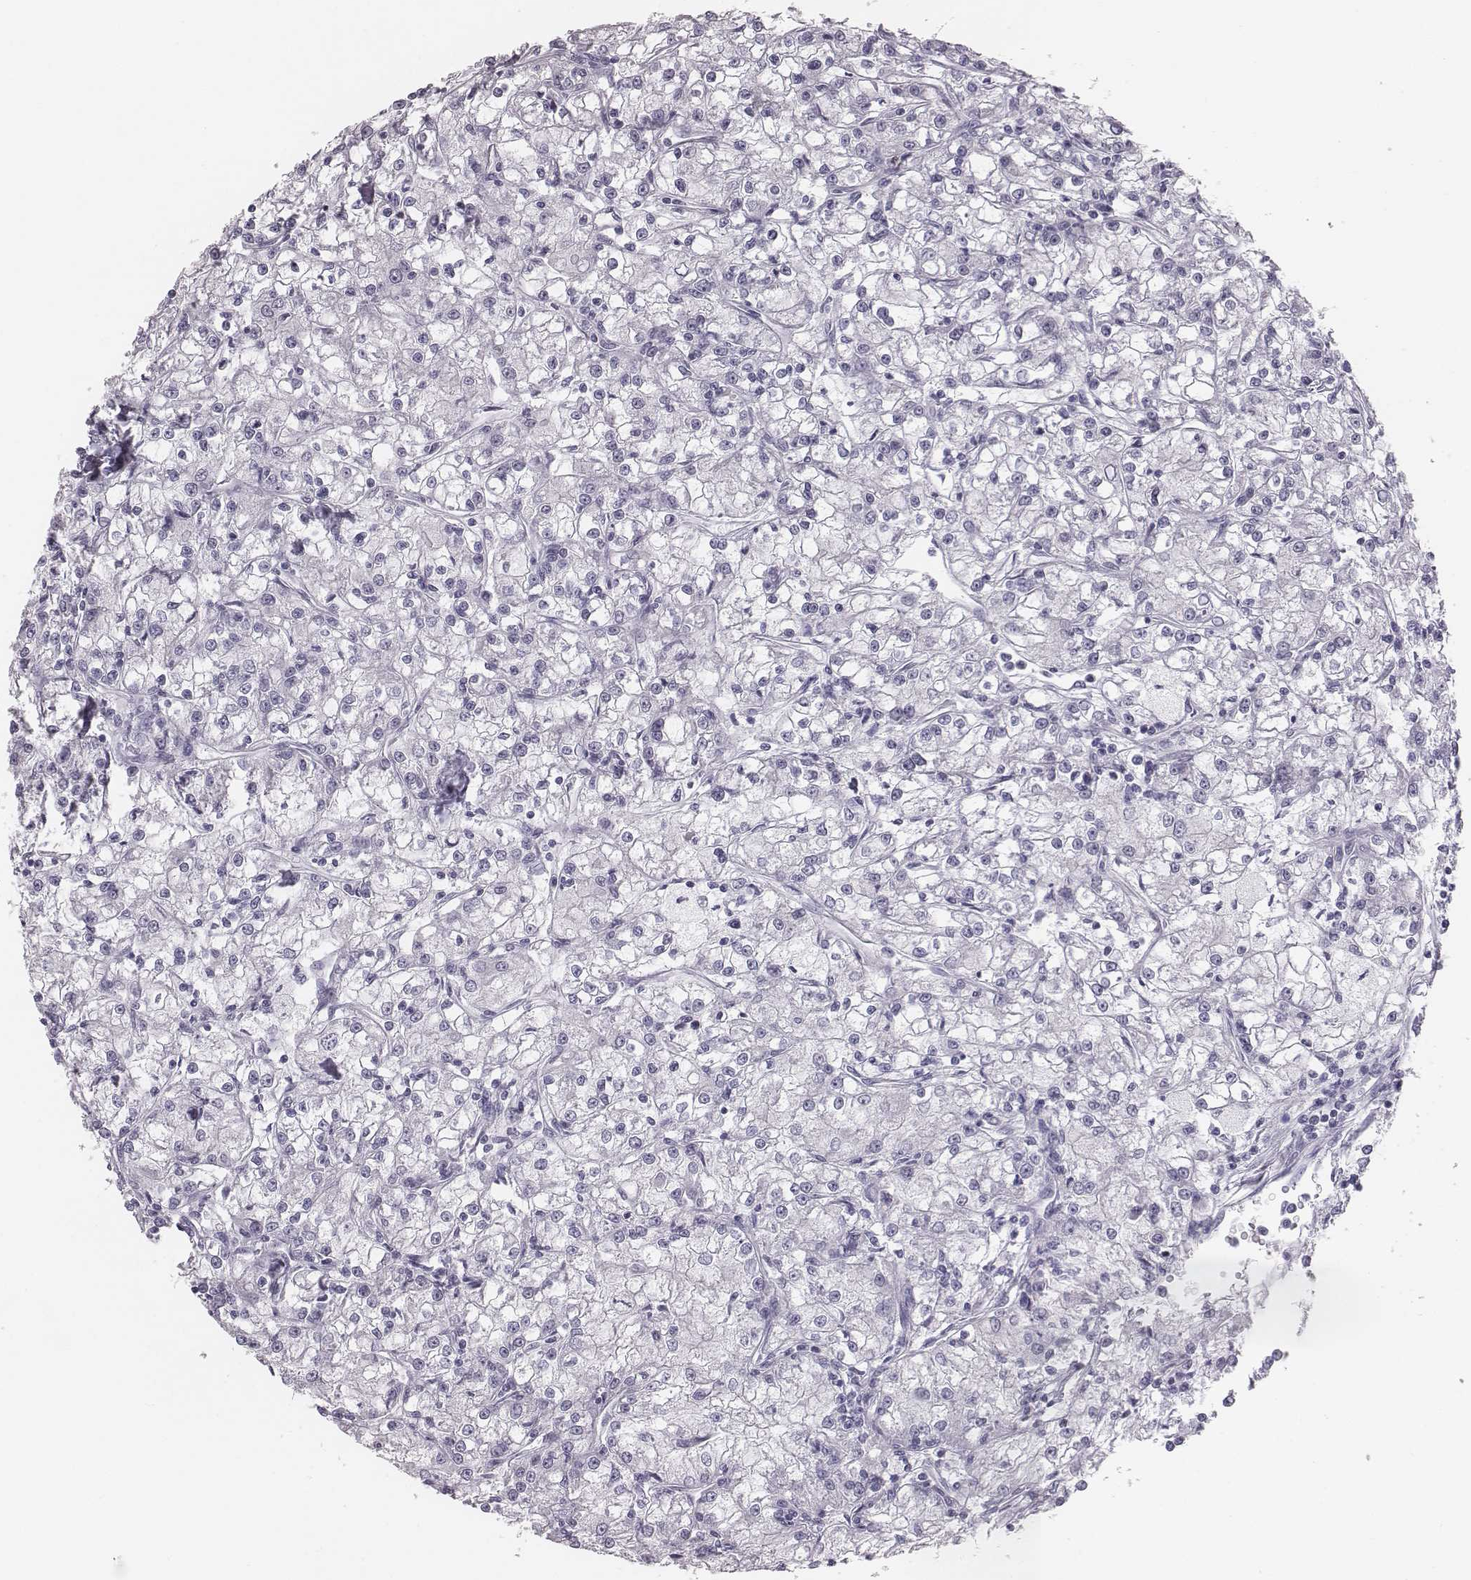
{"staining": {"intensity": "negative", "quantity": "none", "location": "none"}, "tissue": "renal cancer", "cell_type": "Tumor cells", "image_type": "cancer", "snomed": [{"axis": "morphology", "description": "Adenocarcinoma, NOS"}, {"axis": "topography", "description": "Kidney"}], "caption": "A micrograph of renal cancer stained for a protein demonstrates no brown staining in tumor cells. Nuclei are stained in blue.", "gene": "C6orf58", "patient": {"sex": "female", "age": 59}}